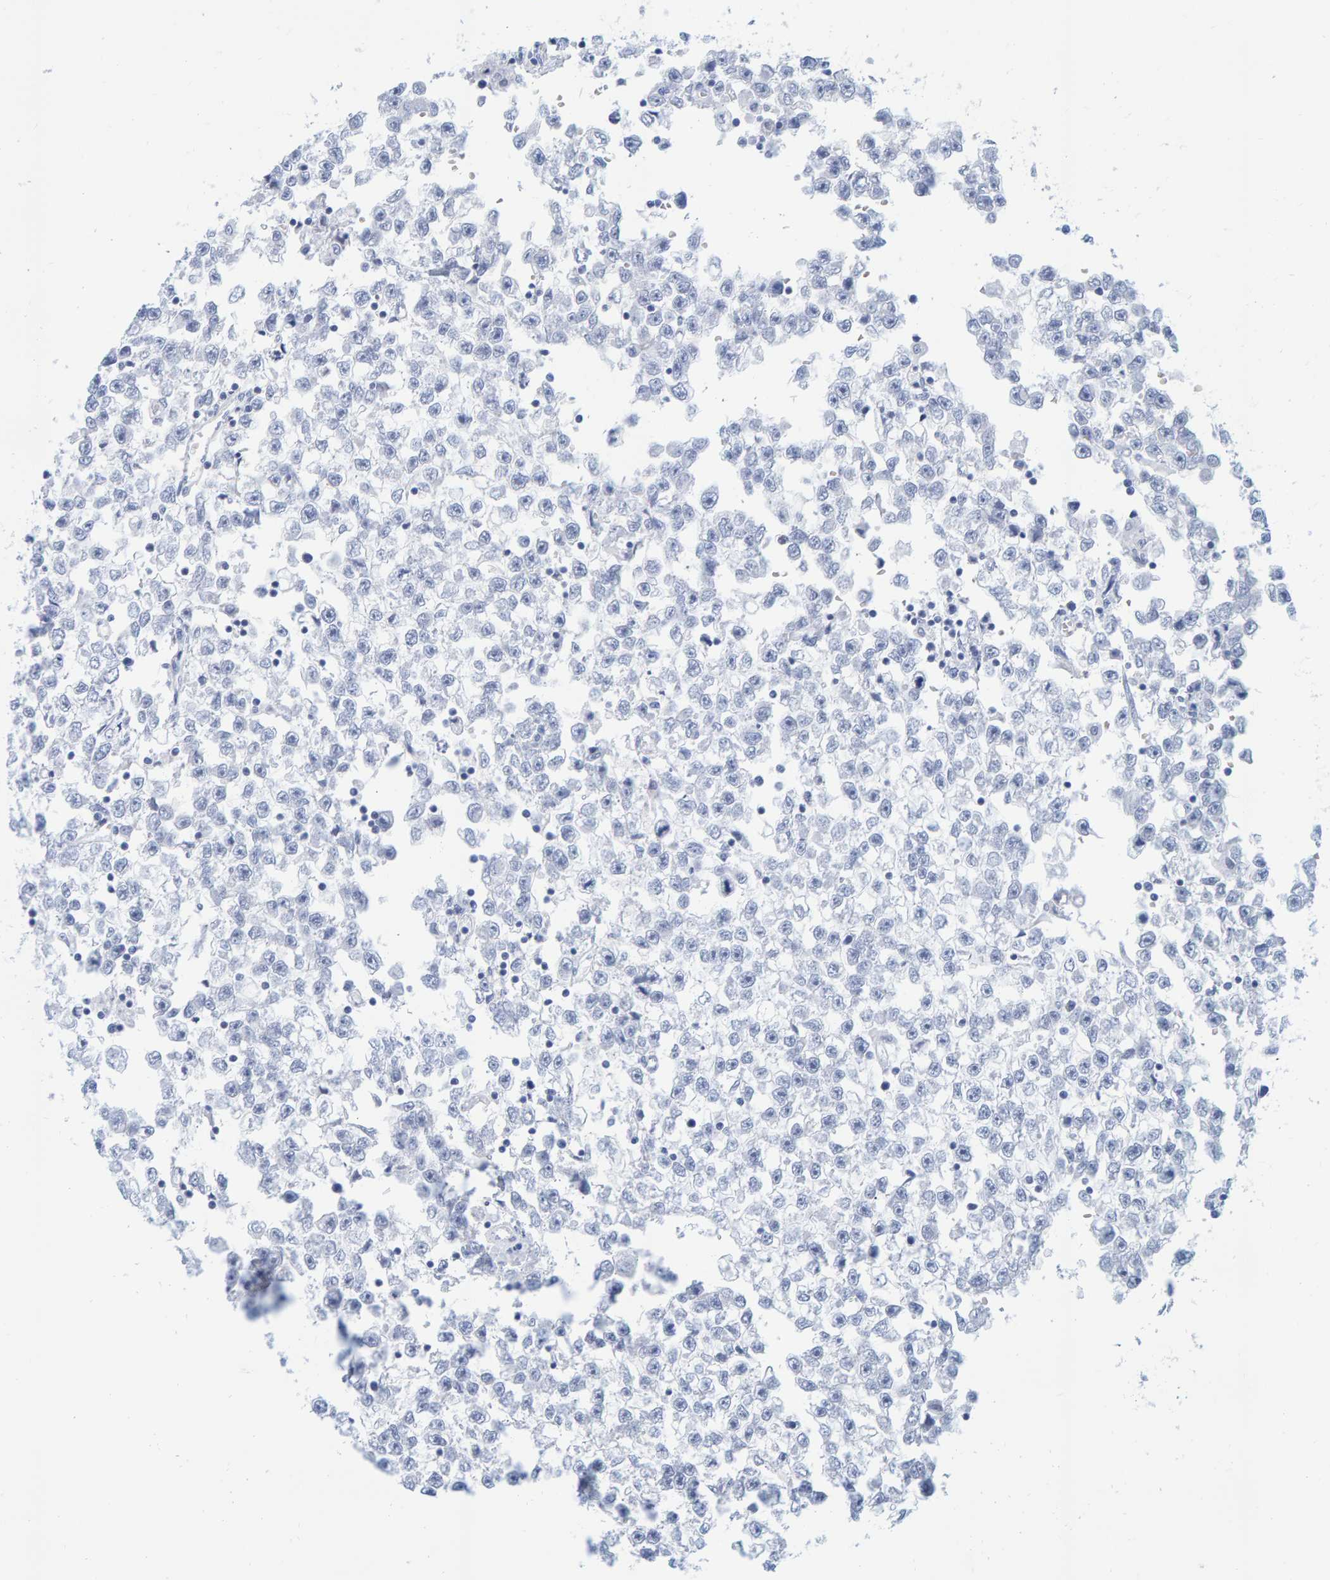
{"staining": {"intensity": "negative", "quantity": "none", "location": "none"}, "tissue": "testis cancer", "cell_type": "Tumor cells", "image_type": "cancer", "snomed": [{"axis": "morphology", "description": "Seminoma, NOS"}, {"axis": "morphology", "description": "Carcinoma, Embryonal, NOS"}, {"axis": "topography", "description": "Testis"}], "caption": "Protein analysis of testis cancer (embryonal carcinoma) shows no significant positivity in tumor cells.", "gene": "SFTPC", "patient": {"sex": "male", "age": 51}}